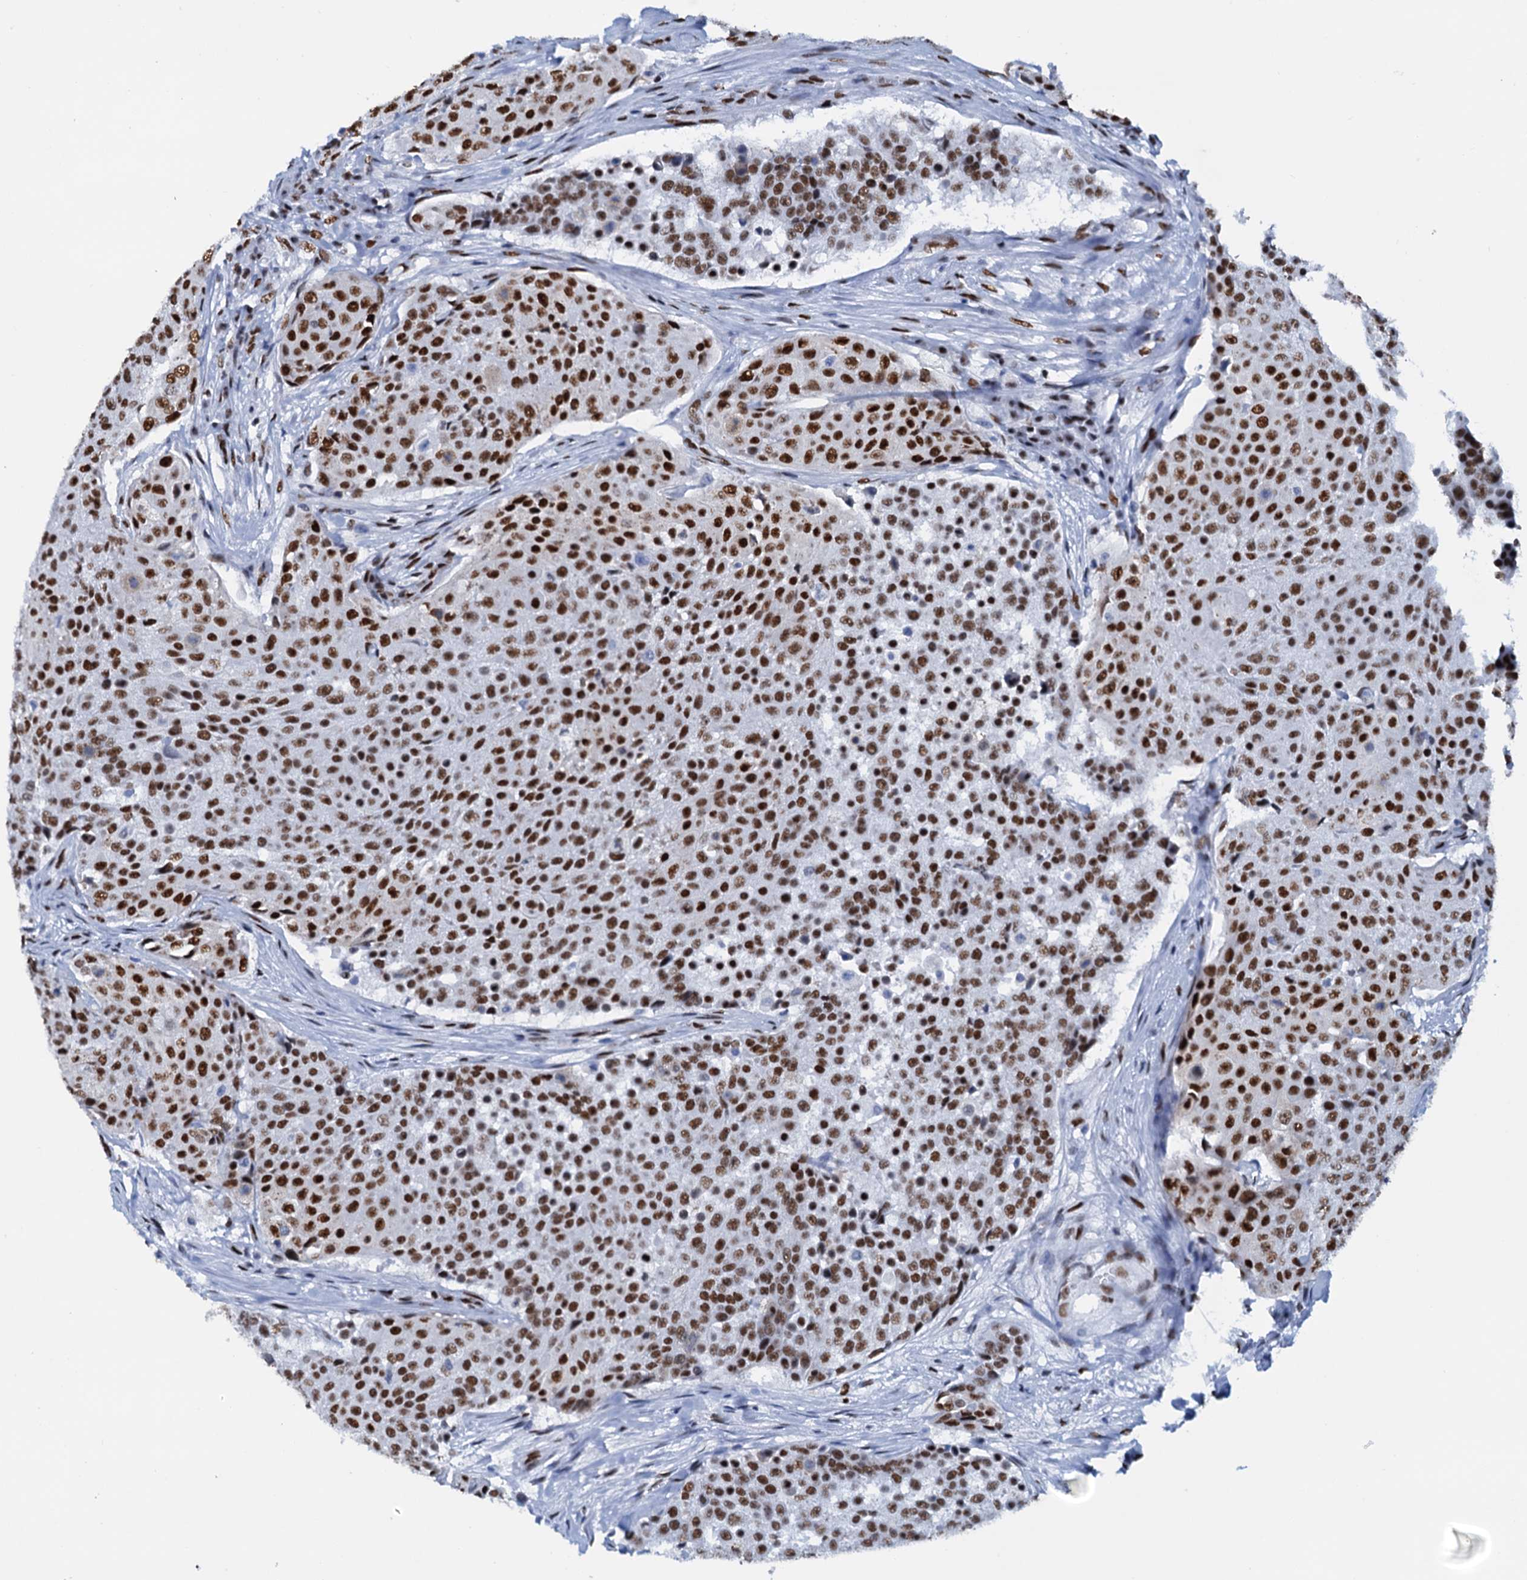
{"staining": {"intensity": "strong", "quantity": ">75%", "location": "nuclear"}, "tissue": "urothelial cancer", "cell_type": "Tumor cells", "image_type": "cancer", "snomed": [{"axis": "morphology", "description": "Urothelial carcinoma, High grade"}, {"axis": "topography", "description": "Urinary bladder"}], "caption": "High-power microscopy captured an IHC histopathology image of urothelial carcinoma (high-grade), revealing strong nuclear positivity in about >75% of tumor cells.", "gene": "SLTM", "patient": {"sex": "female", "age": 63}}